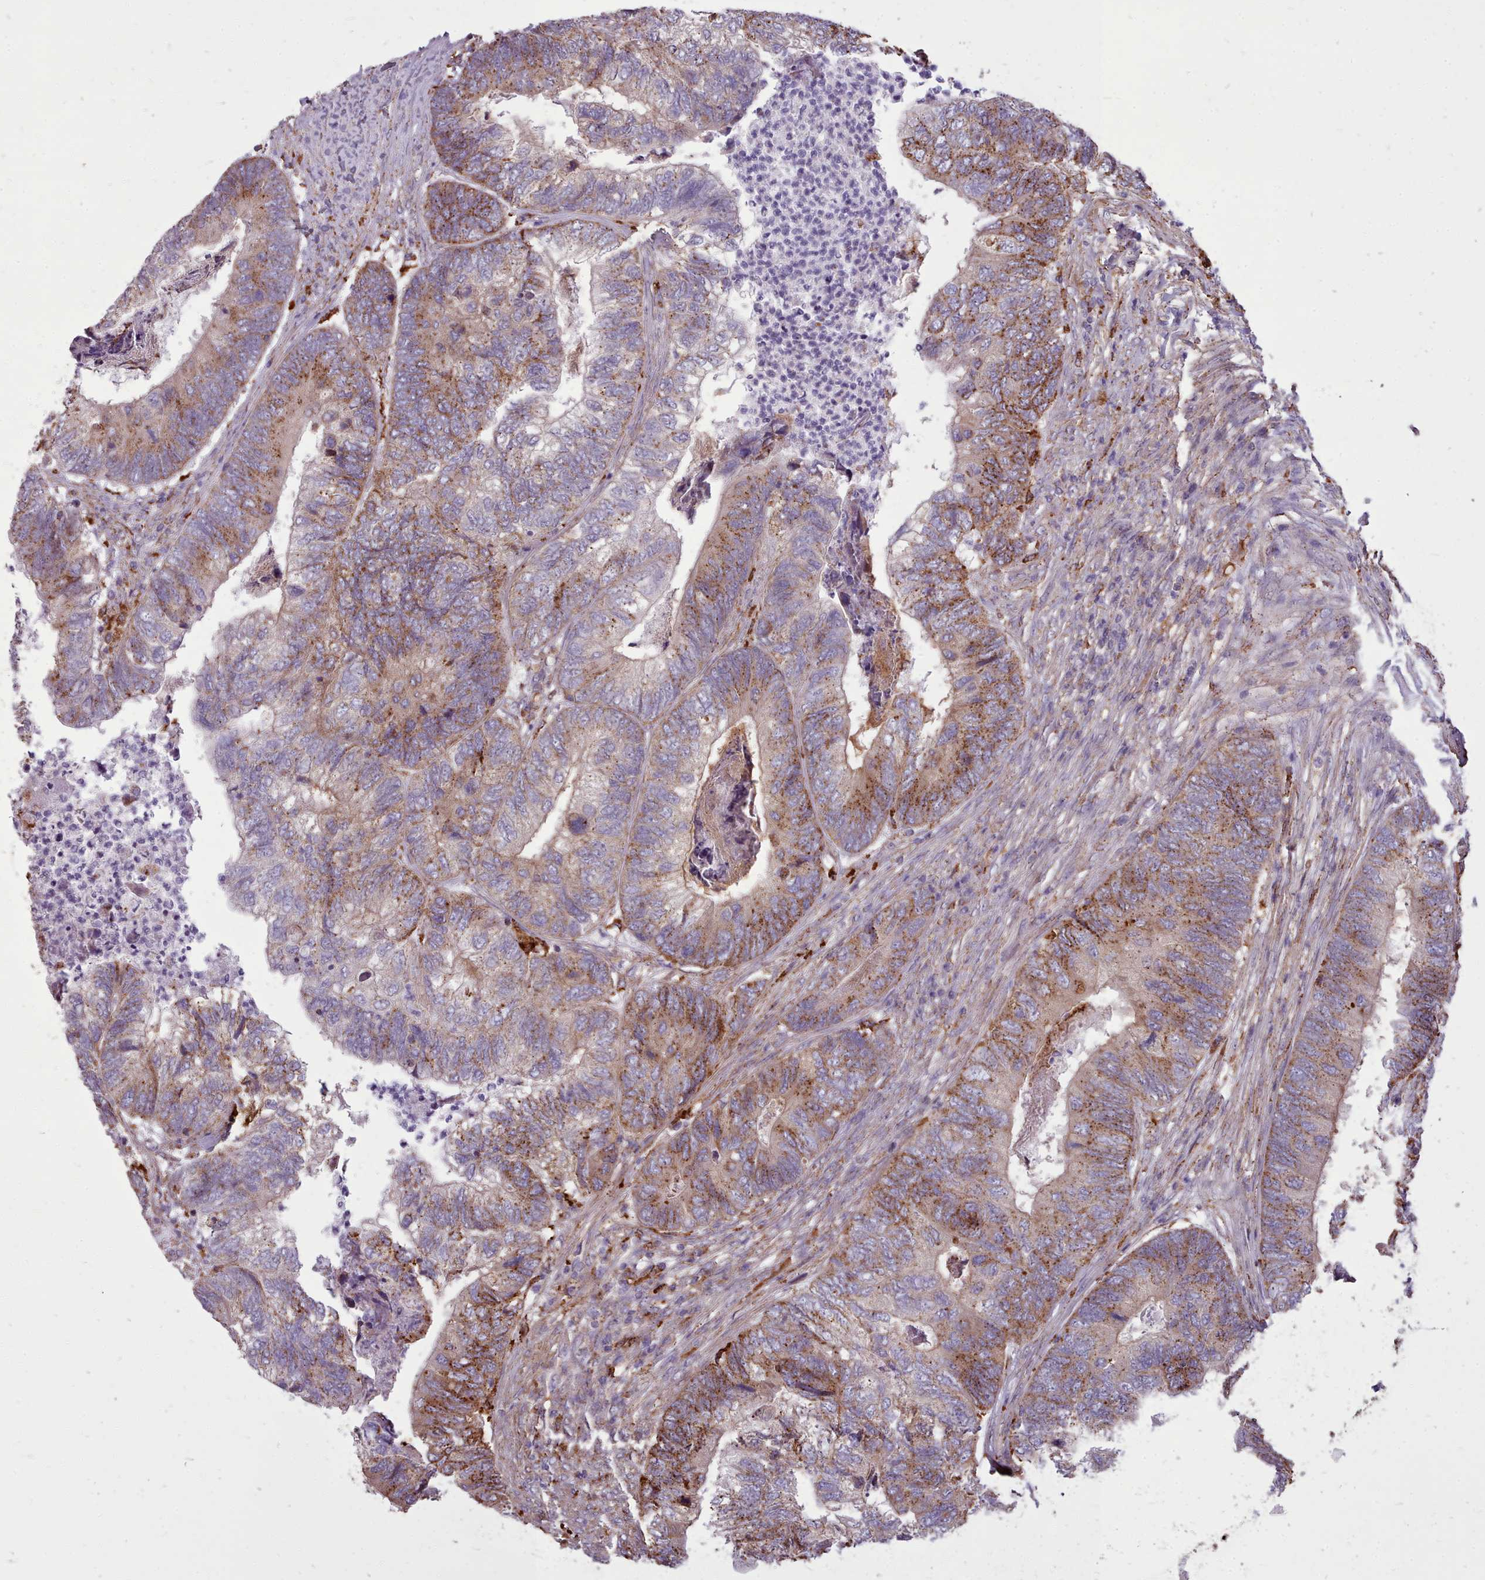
{"staining": {"intensity": "moderate", "quantity": "25%-75%", "location": "cytoplasmic/membranous"}, "tissue": "colorectal cancer", "cell_type": "Tumor cells", "image_type": "cancer", "snomed": [{"axis": "morphology", "description": "Adenocarcinoma, NOS"}, {"axis": "topography", "description": "Colon"}], "caption": "A brown stain highlights moderate cytoplasmic/membranous staining of a protein in colorectal cancer (adenocarcinoma) tumor cells.", "gene": "PACSIN3", "patient": {"sex": "female", "age": 67}}